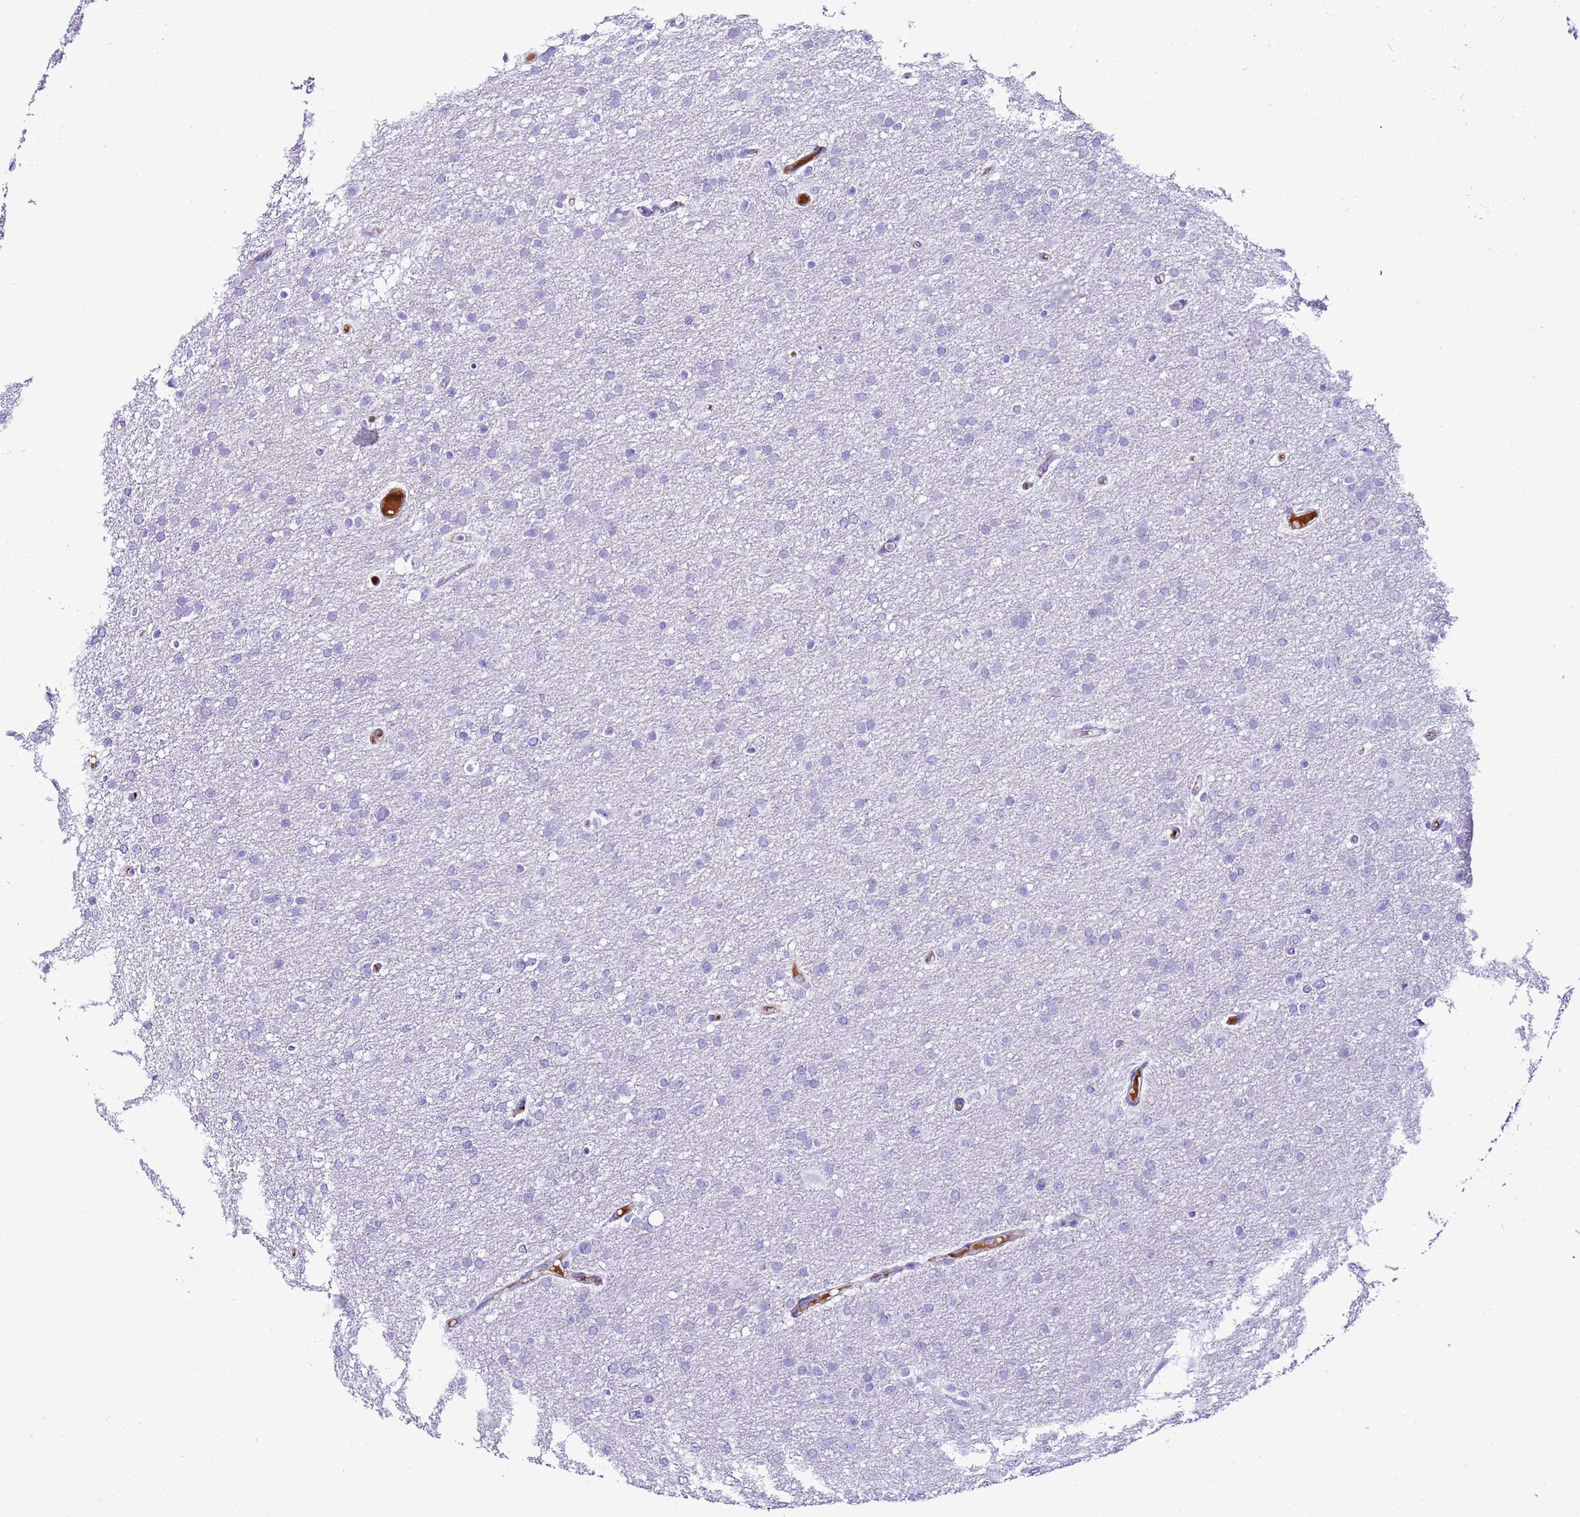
{"staining": {"intensity": "negative", "quantity": "none", "location": "none"}, "tissue": "glioma", "cell_type": "Tumor cells", "image_type": "cancer", "snomed": [{"axis": "morphology", "description": "Glioma, malignant, High grade"}, {"axis": "topography", "description": "Cerebral cortex"}], "caption": "High magnification brightfield microscopy of glioma stained with DAB (3,3'-diaminobenzidine) (brown) and counterstained with hematoxylin (blue): tumor cells show no significant staining.", "gene": "CFHR2", "patient": {"sex": "female", "age": 36}}